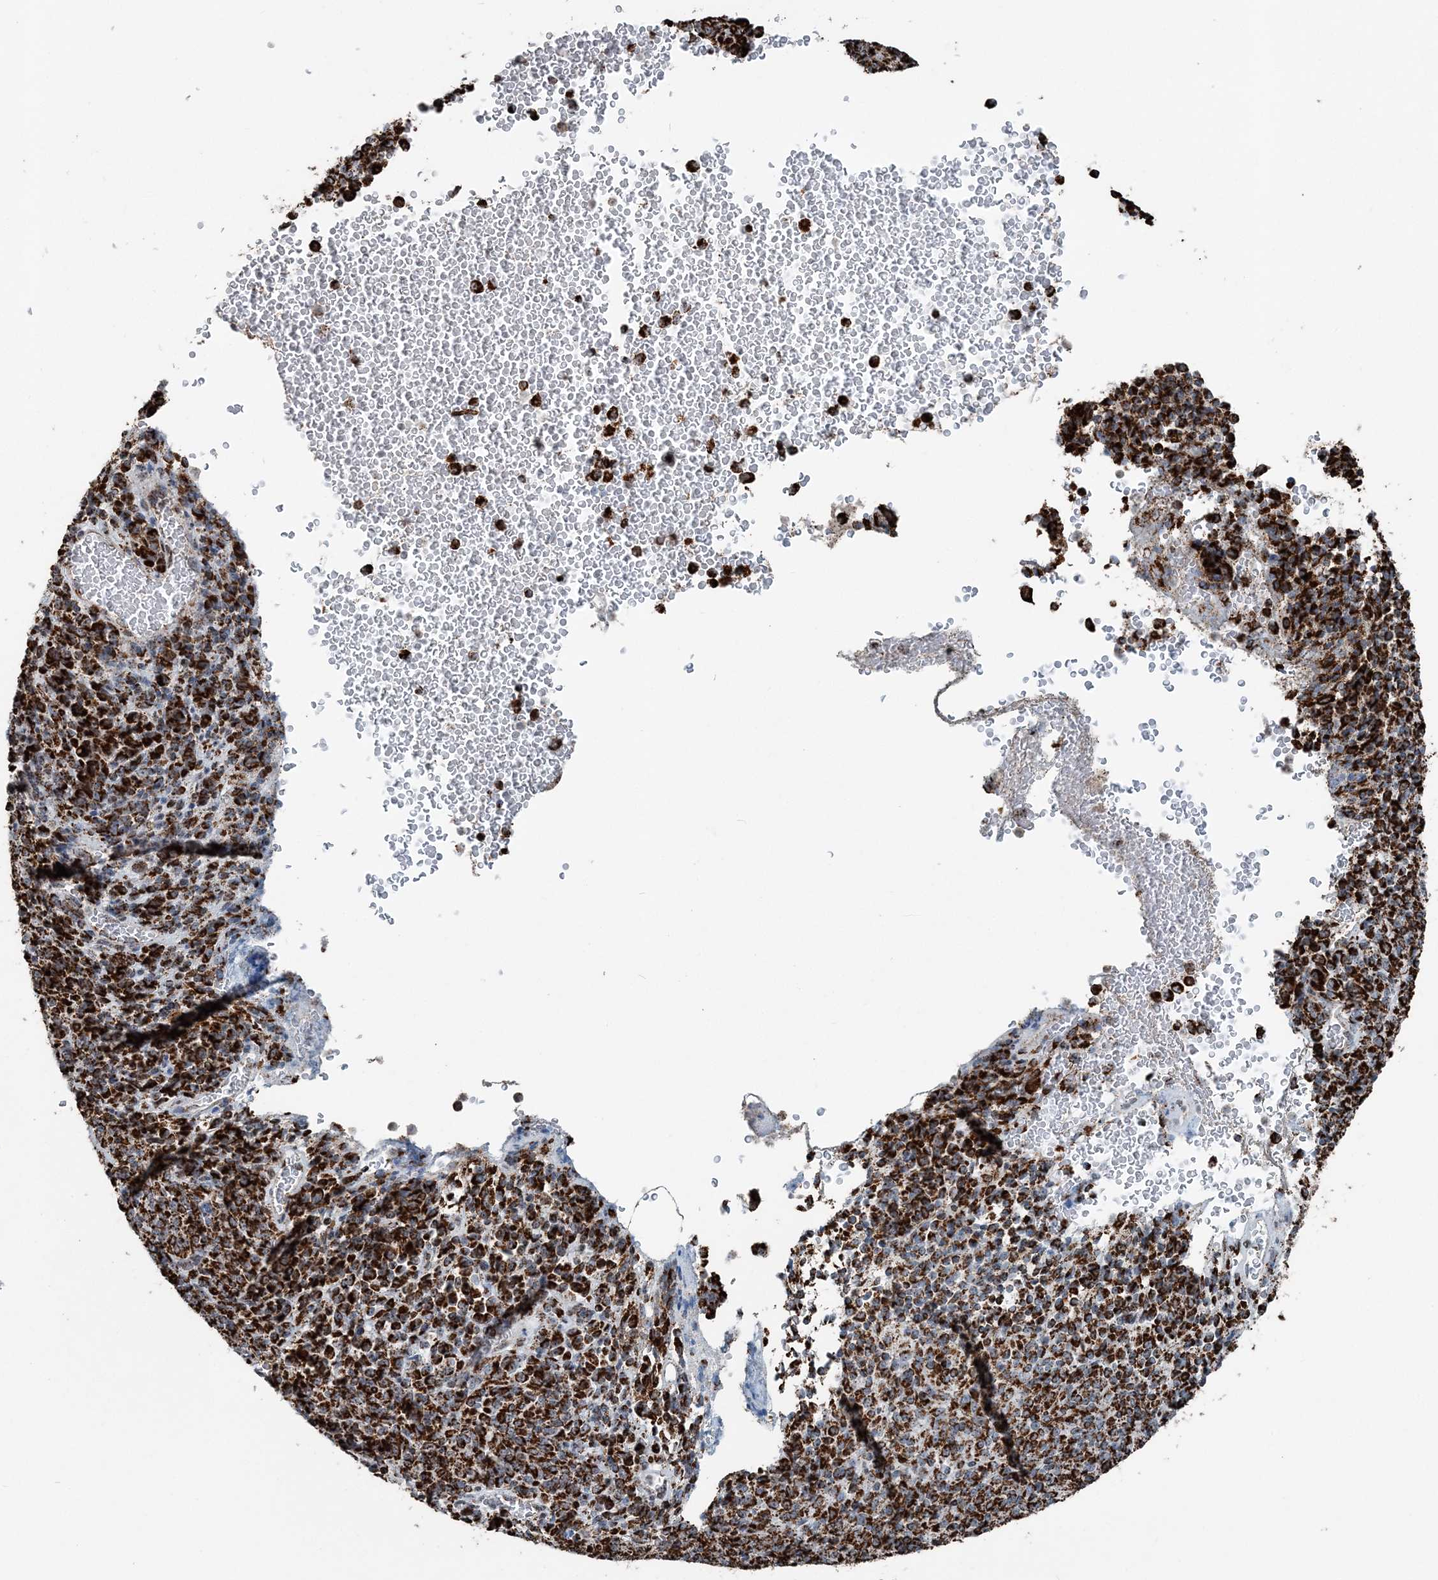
{"staining": {"intensity": "strong", "quantity": ">75%", "location": "cytoplasmic/membranous"}, "tissue": "melanoma", "cell_type": "Tumor cells", "image_type": "cancer", "snomed": [{"axis": "morphology", "description": "Malignant melanoma, Metastatic site"}, {"axis": "topography", "description": "Brain"}], "caption": "Immunohistochemistry (DAB (3,3'-diaminobenzidine)) staining of human malignant melanoma (metastatic site) demonstrates strong cytoplasmic/membranous protein staining in about >75% of tumor cells. (IHC, brightfield microscopy, high magnification).", "gene": "SUCLG1", "patient": {"sex": "female", "age": 56}}